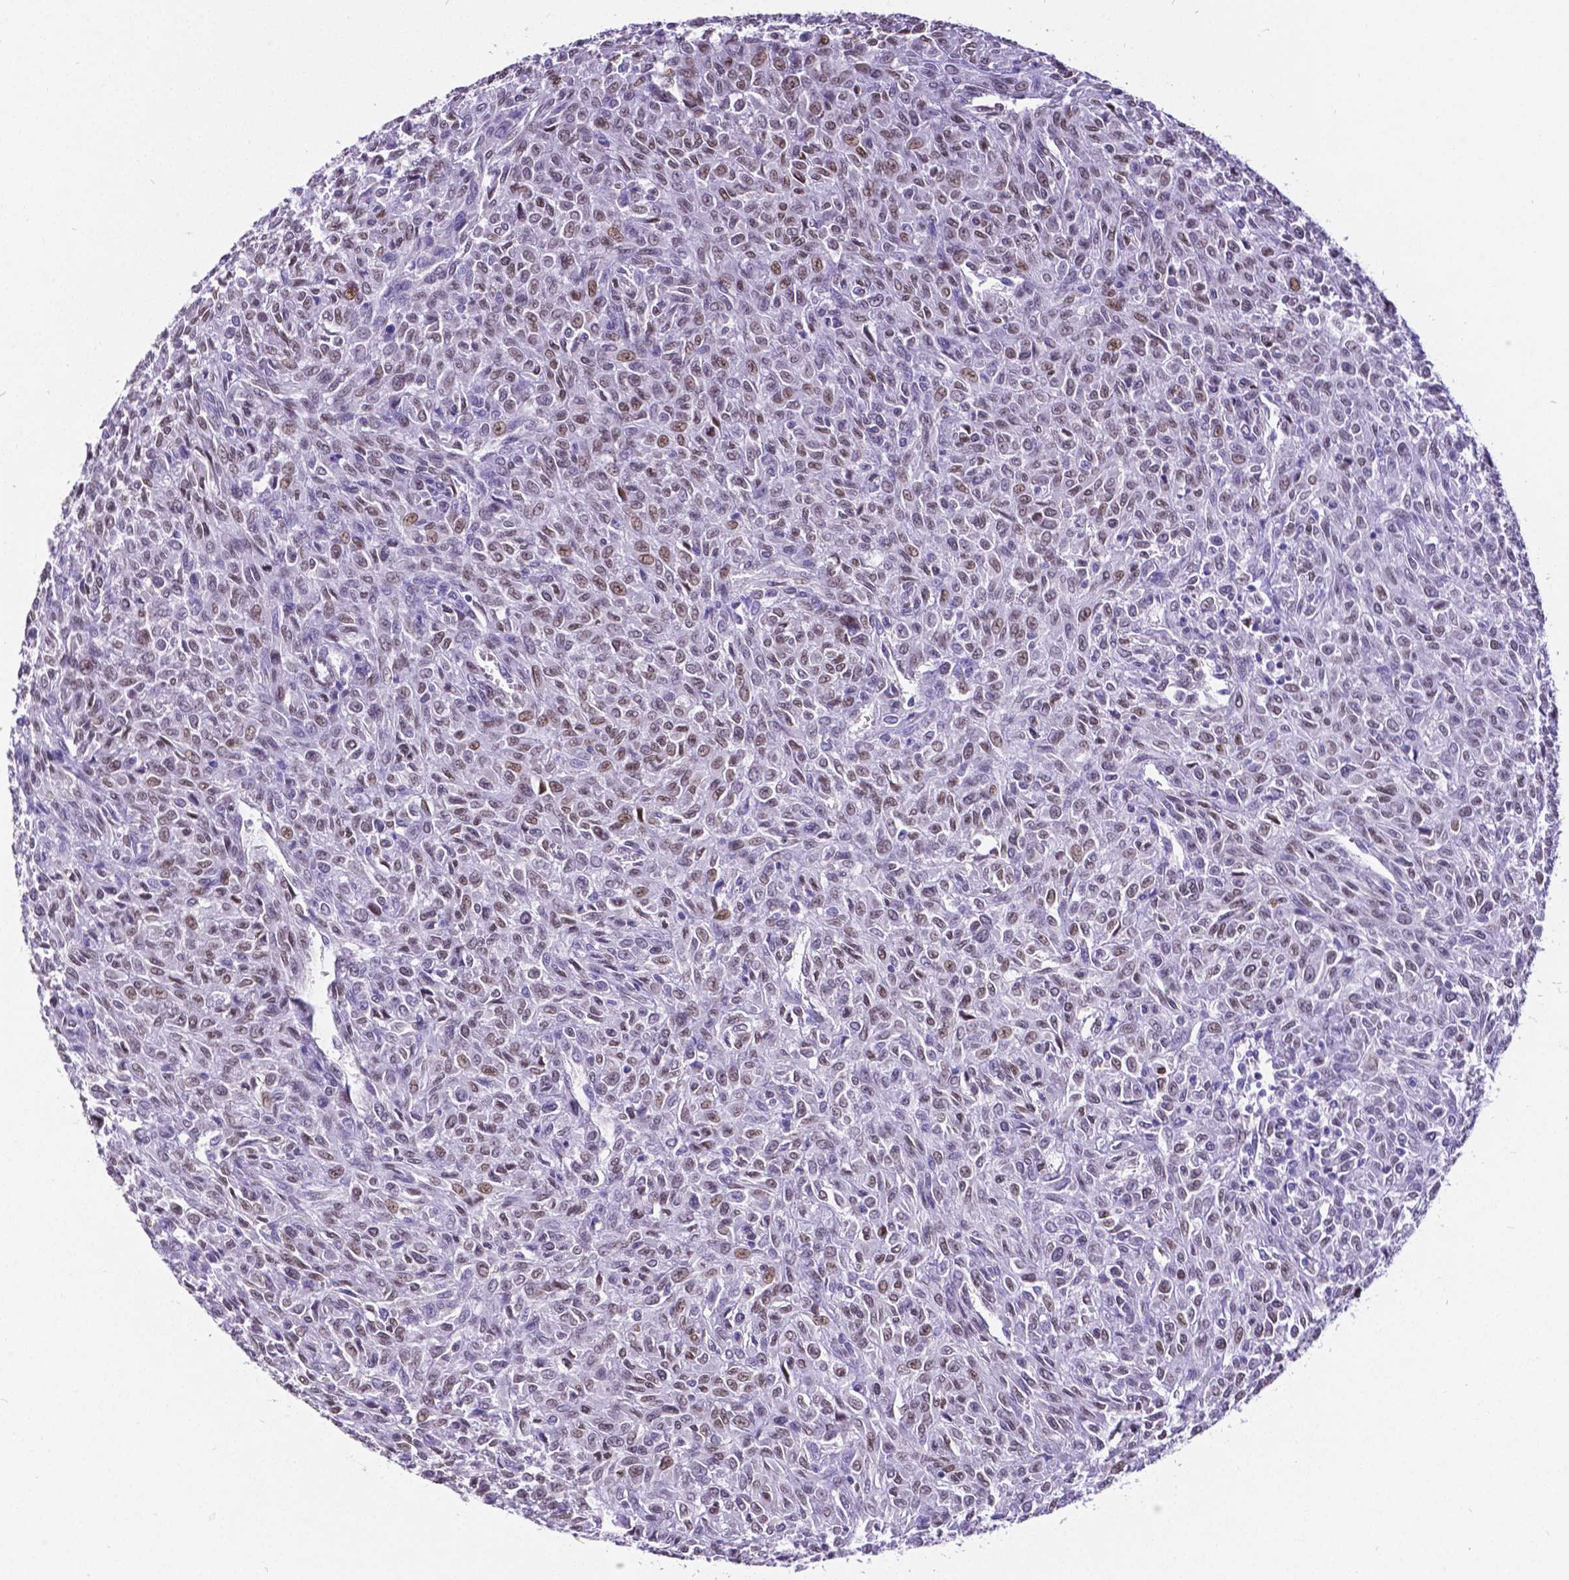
{"staining": {"intensity": "moderate", "quantity": "<25%", "location": "nuclear"}, "tissue": "renal cancer", "cell_type": "Tumor cells", "image_type": "cancer", "snomed": [{"axis": "morphology", "description": "Adenocarcinoma, NOS"}, {"axis": "topography", "description": "Kidney"}], "caption": "Immunohistochemical staining of adenocarcinoma (renal) demonstrates low levels of moderate nuclear protein positivity in about <25% of tumor cells. Immunohistochemistry stains the protein in brown and the nuclei are stained blue.", "gene": "SATB2", "patient": {"sex": "male", "age": 58}}